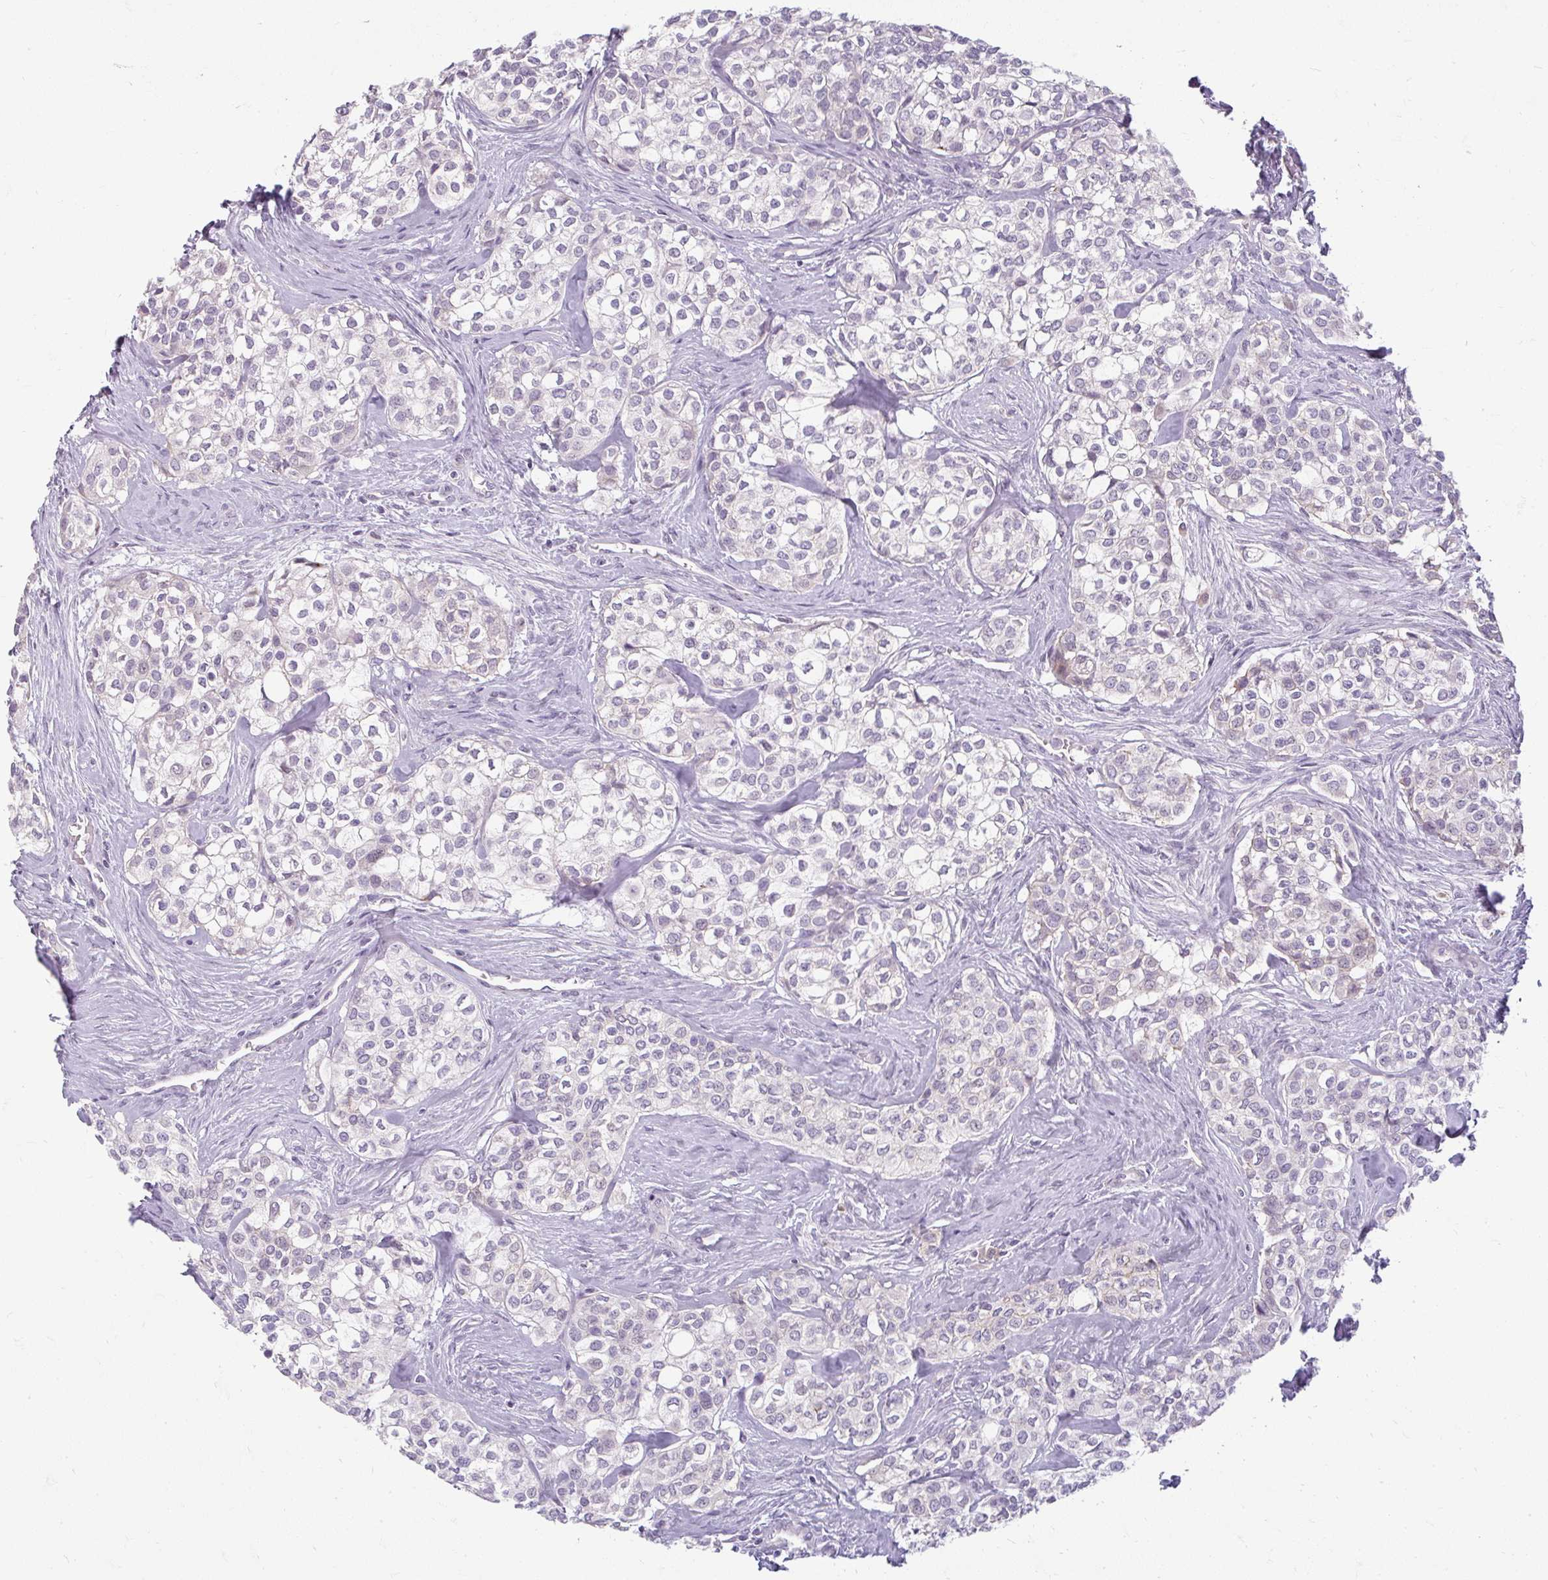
{"staining": {"intensity": "negative", "quantity": "none", "location": "none"}, "tissue": "head and neck cancer", "cell_type": "Tumor cells", "image_type": "cancer", "snomed": [{"axis": "morphology", "description": "Adenocarcinoma, NOS"}, {"axis": "topography", "description": "Head-Neck"}], "caption": "Head and neck cancer (adenocarcinoma) was stained to show a protein in brown. There is no significant expression in tumor cells. (Immunohistochemistry (ihc), brightfield microscopy, high magnification).", "gene": "ZFYVE26", "patient": {"sex": "male", "age": 81}}